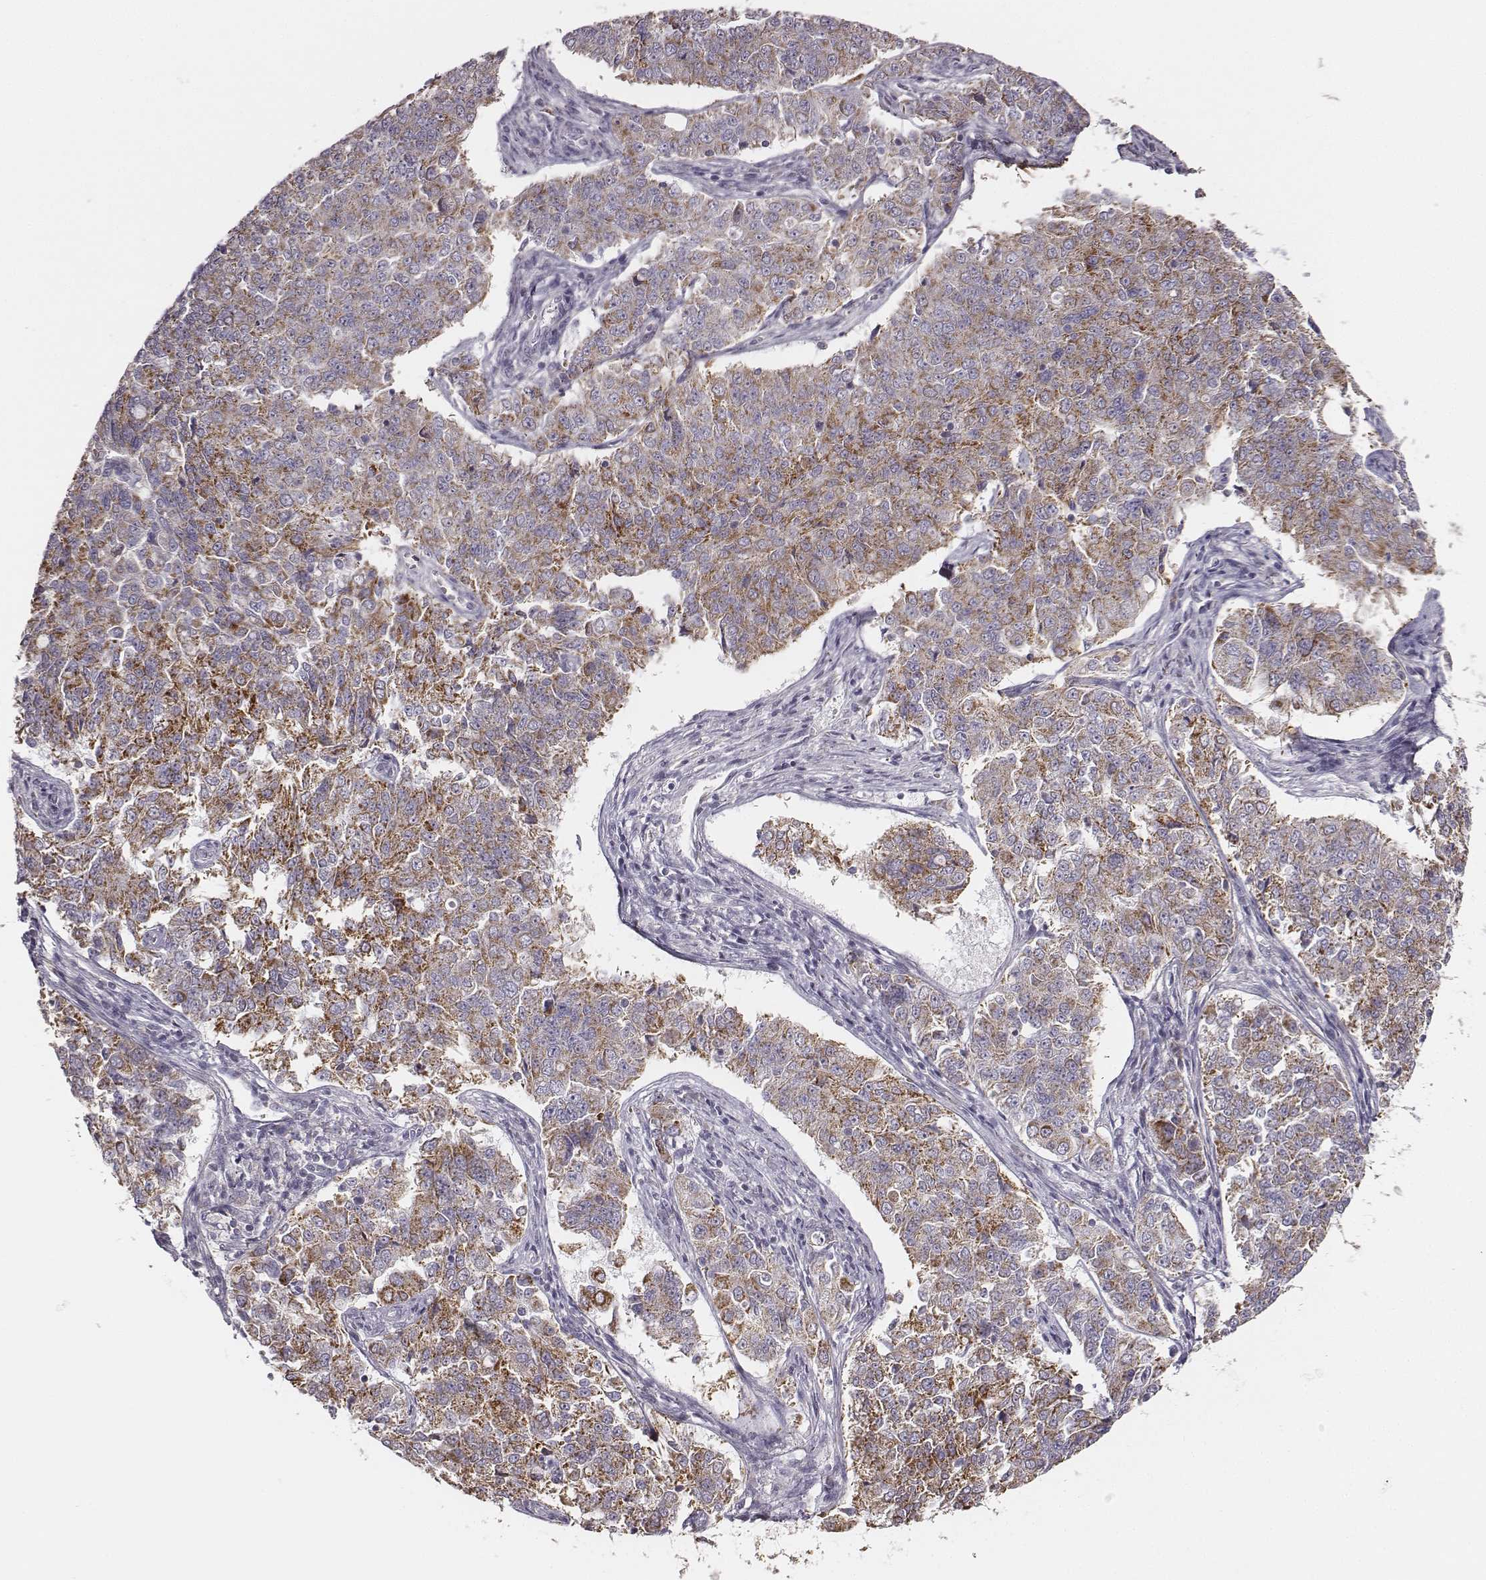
{"staining": {"intensity": "moderate", "quantity": "25%-75%", "location": "cytoplasmic/membranous"}, "tissue": "endometrial cancer", "cell_type": "Tumor cells", "image_type": "cancer", "snomed": [{"axis": "morphology", "description": "Adenocarcinoma, NOS"}, {"axis": "topography", "description": "Endometrium"}], "caption": "An image showing moderate cytoplasmic/membranous expression in approximately 25%-75% of tumor cells in endometrial cancer (adenocarcinoma), as visualized by brown immunohistochemical staining.", "gene": "UBL4B", "patient": {"sex": "female", "age": 43}}